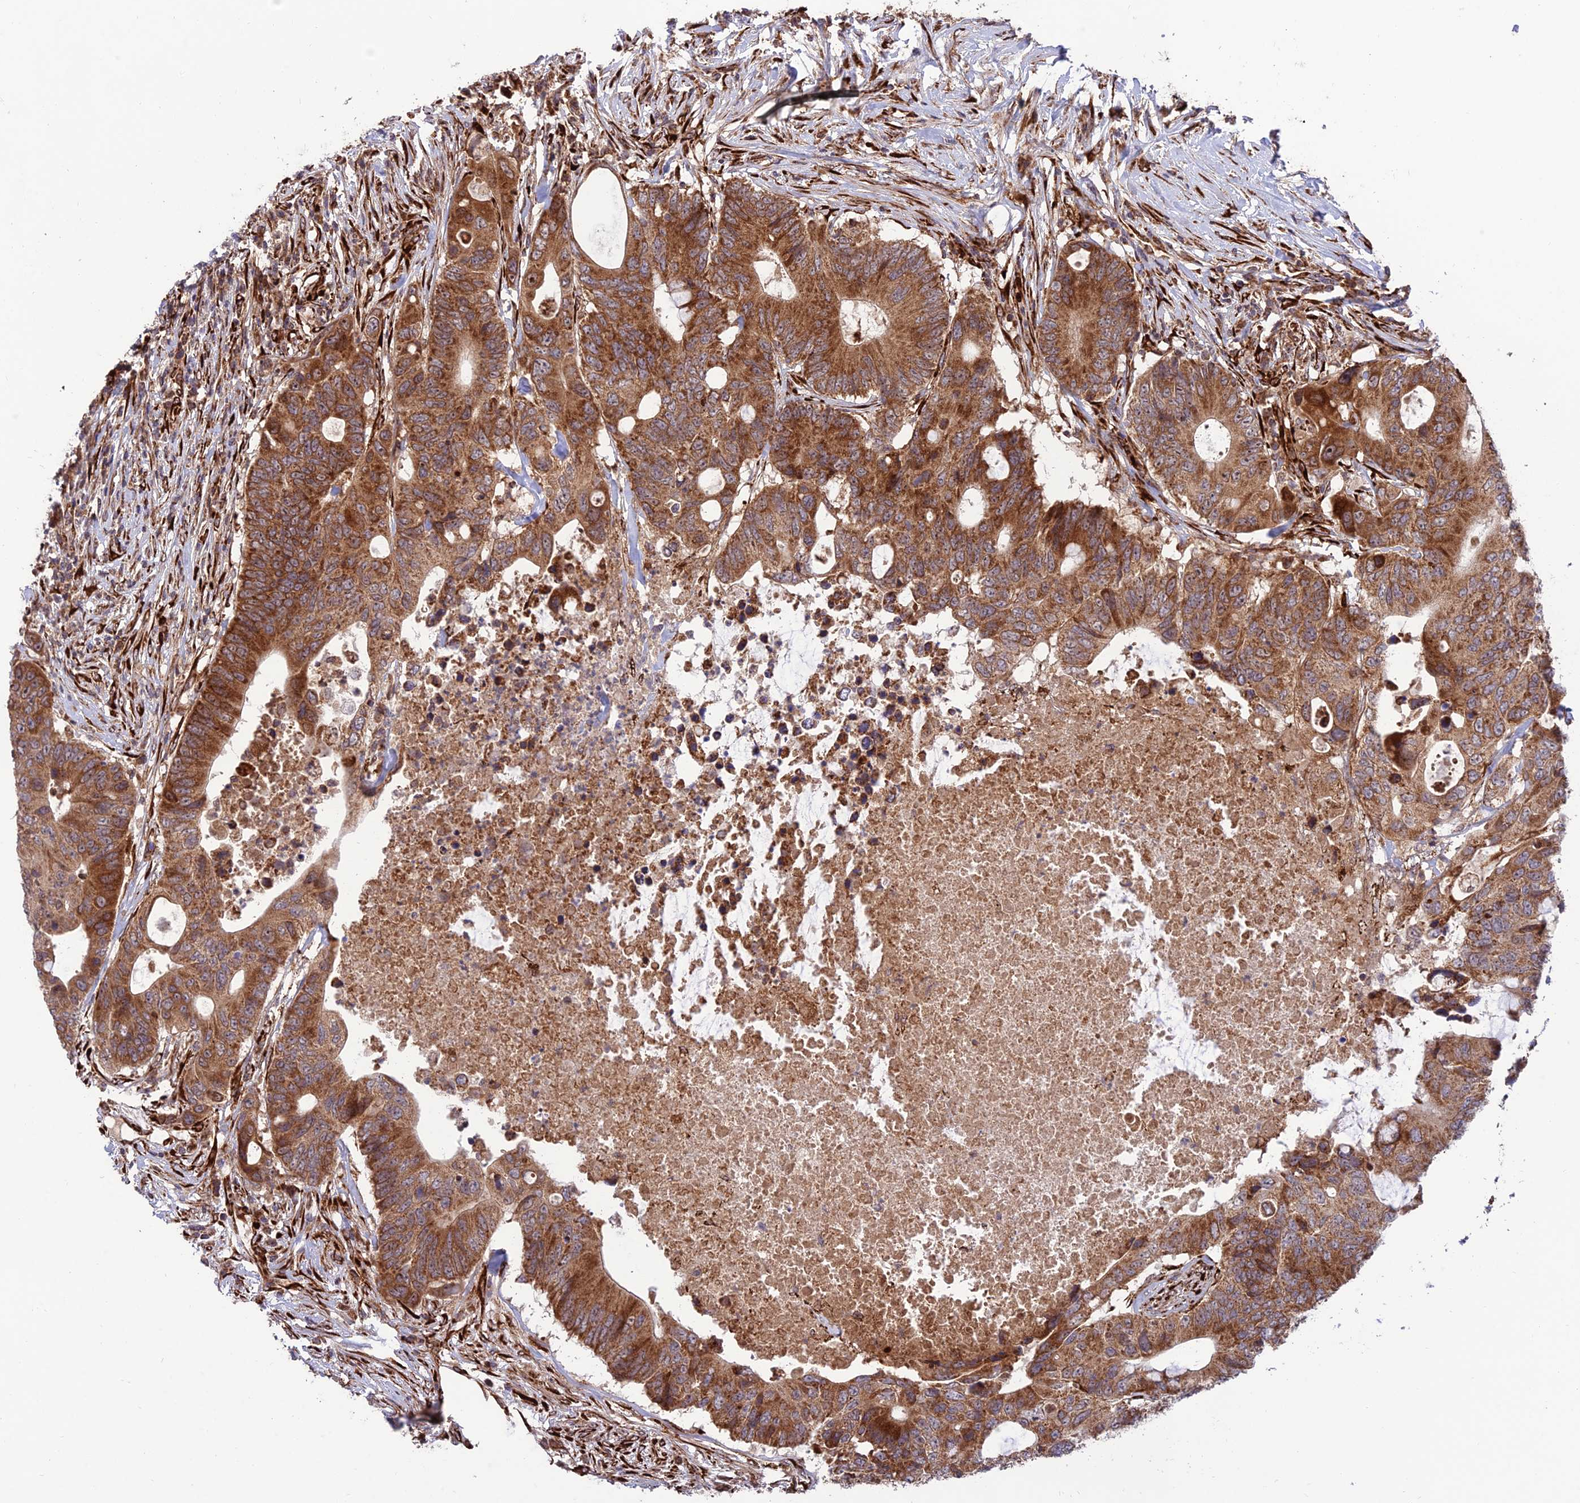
{"staining": {"intensity": "strong", "quantity": ">75%", "location": "cytoplasmic/membranous,nuclear"}, "tissue": "colorectal cancer", "cell_type": "Tumor cells", "image_type": "cancer", "snomed": [{"axis": "morphology", "description": "Adenocarcinoma, NOS"}, {"axis": "topography", "description": "Colon"}], "caption": "IHC image of human adenocarcinoma (colorectal) stained for a protein (brown), which demonstrates high levels of strong cytoplasmic/membranous and nuclear expression in about >75% of tumor cells.", "gene": "CRTAP", "patient": {"sex": "male", "age": 71}}